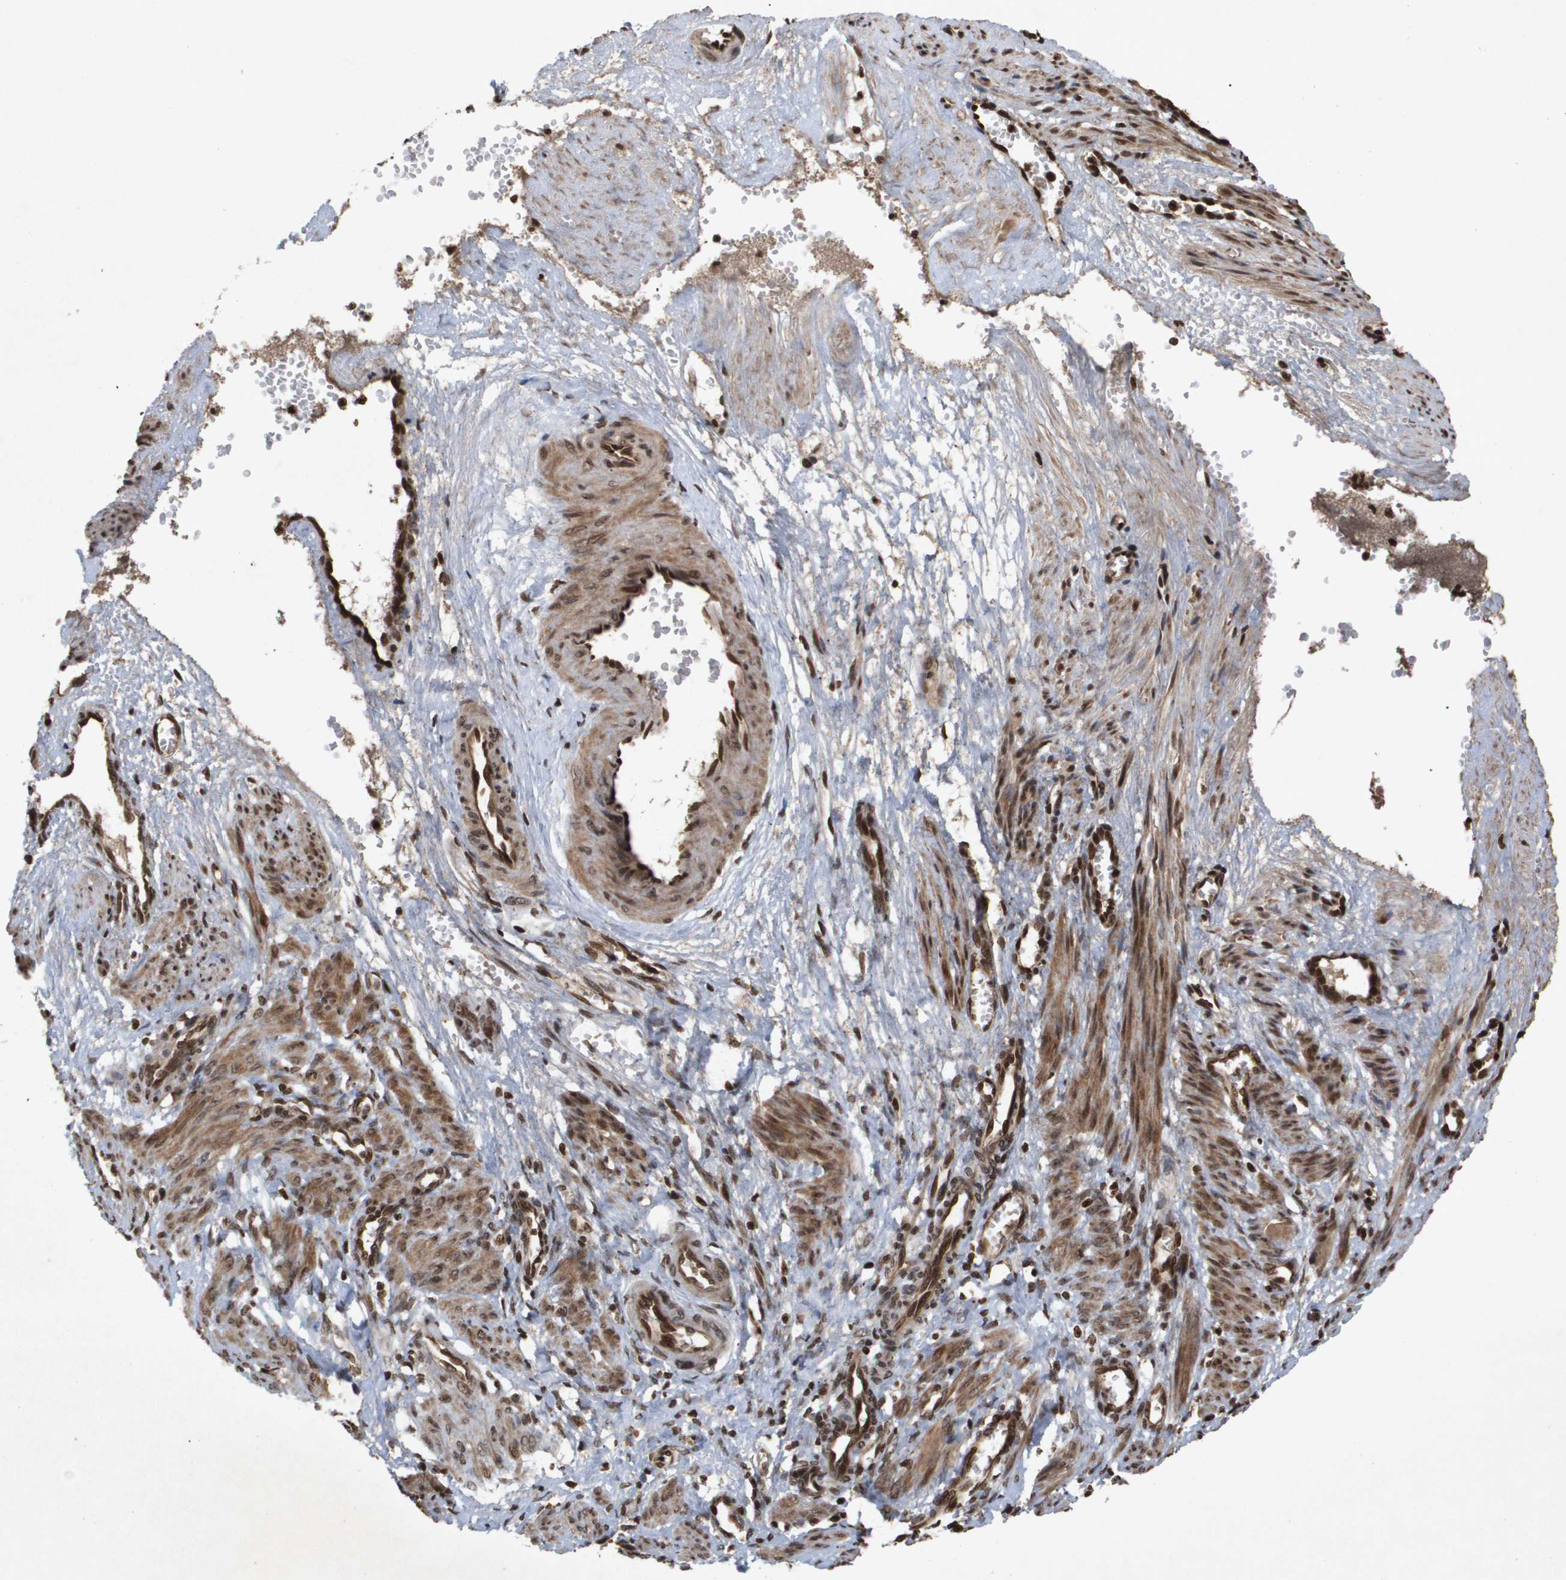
{"staining": {"intensity": "moderate", "quantity": ">75%", "location": "cytoplasmic/membranous,nuclear"}, "tissue": "smooth muscle", "cell_type": "Smooth muscle cells", "image_type": "normal", "snomed": [{"axis": "morphology", "description": "Normal tissue, NOS"}, {"axis": "topography", "description": "Endometrium"}], "caption": "Human smooth muscle stained for a protein (brown) reveals moderate cytoplasmic/membranous,nuclear positive positivity in approximately >75% of smooth muscle cells.", "gene": "HSPA6", "patient": {"sex": "female", "age": 33}}